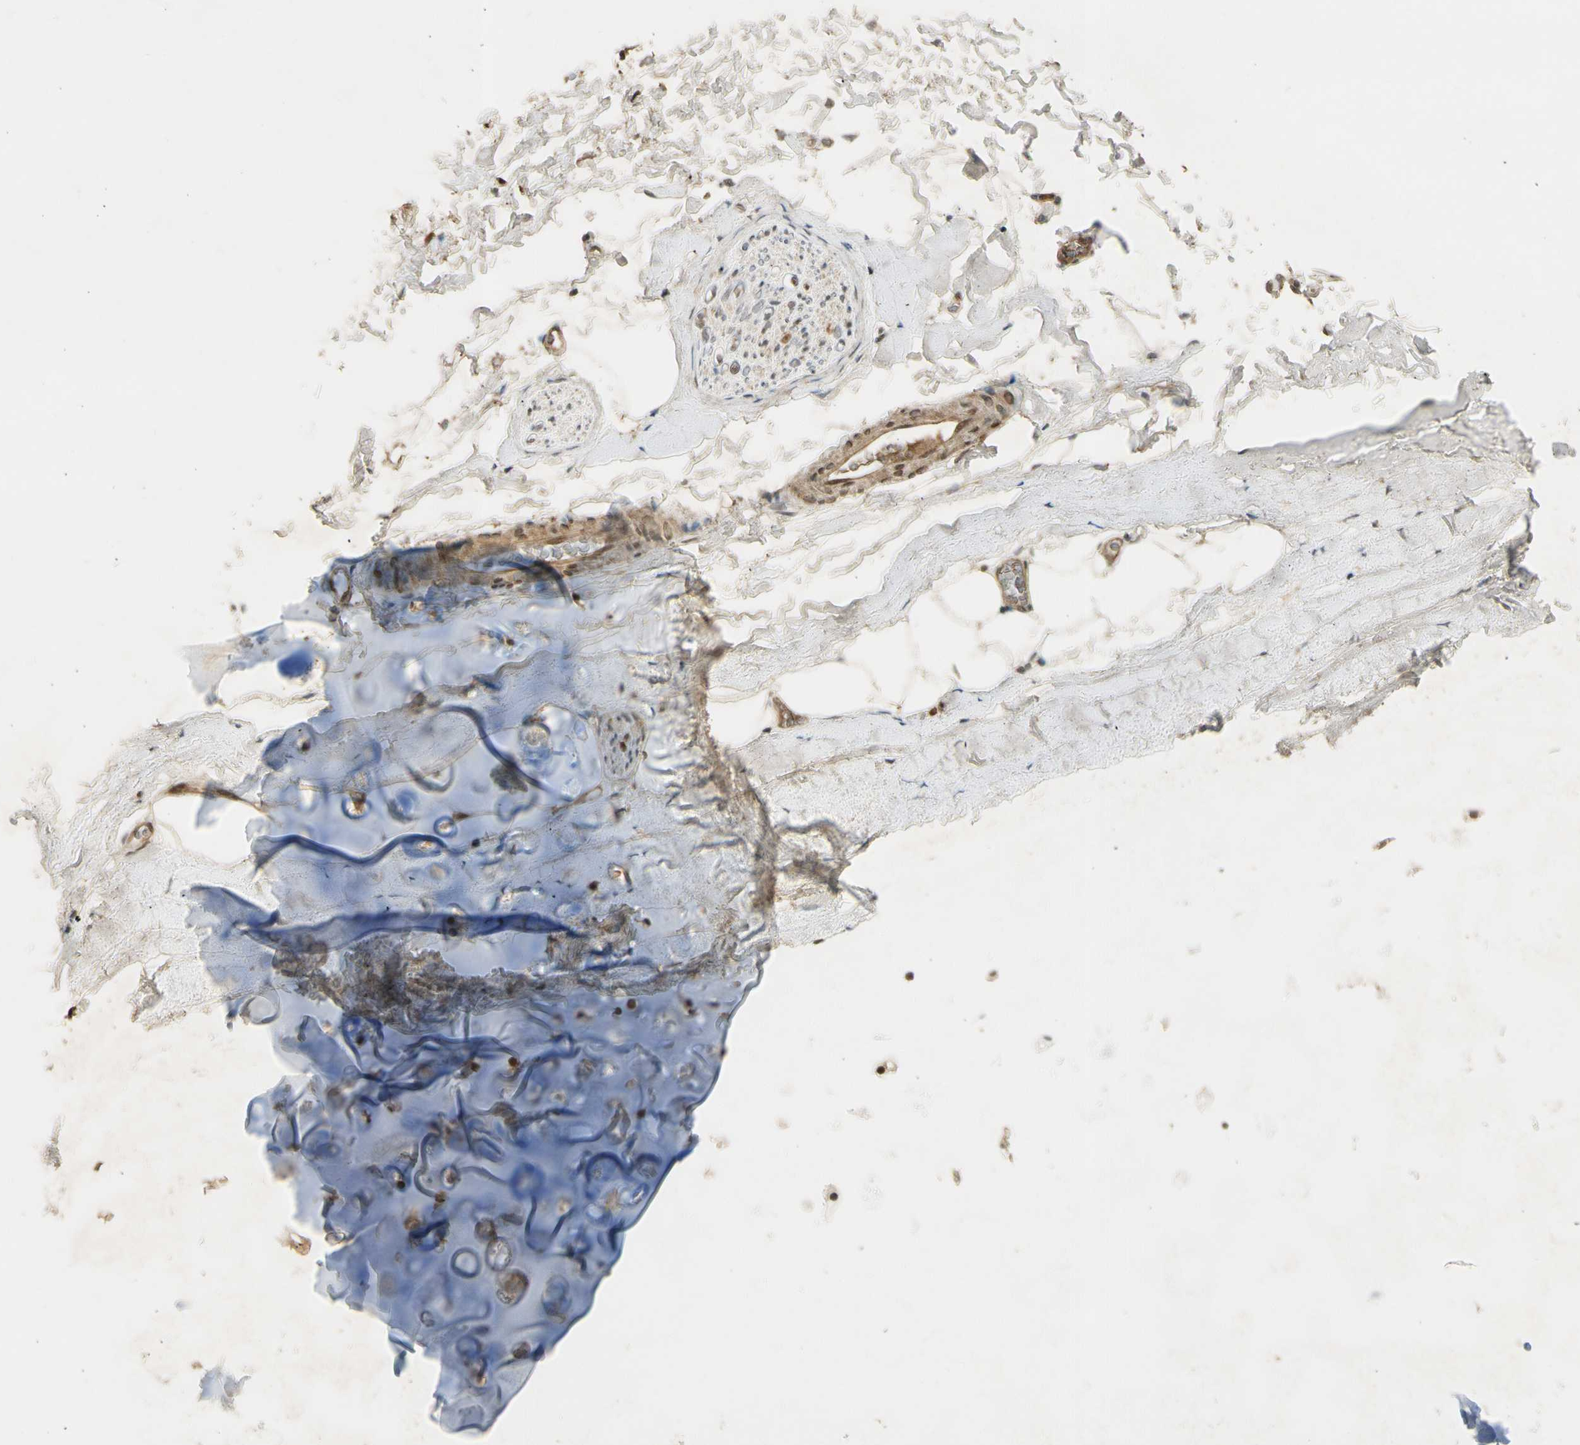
{"staining": {"intensity": "moderate", "quantity": ">75%", "location": "cytoplasmic/membranous,nuclear"}, "tissue": "adipose tissue", "cell_type": "Adipocytes", "image_type": "normal", "snomed": [{"axis": "morphology", "description": "Normal tissue, NOS"}, {"axis": "topography", "description": "Bronchus"}], "caption": "A histopathology image of human adipose tissue stained for a protein shows moderate cytoplasmic/membranous,nuclear brown staining in adipocytes. (DAB (3,3'-diaminobenzidine) IHC with brightfield microscopy, high magnification).", "gene": "GMEB2", "patient": {"sex": "female", "age": 73}}